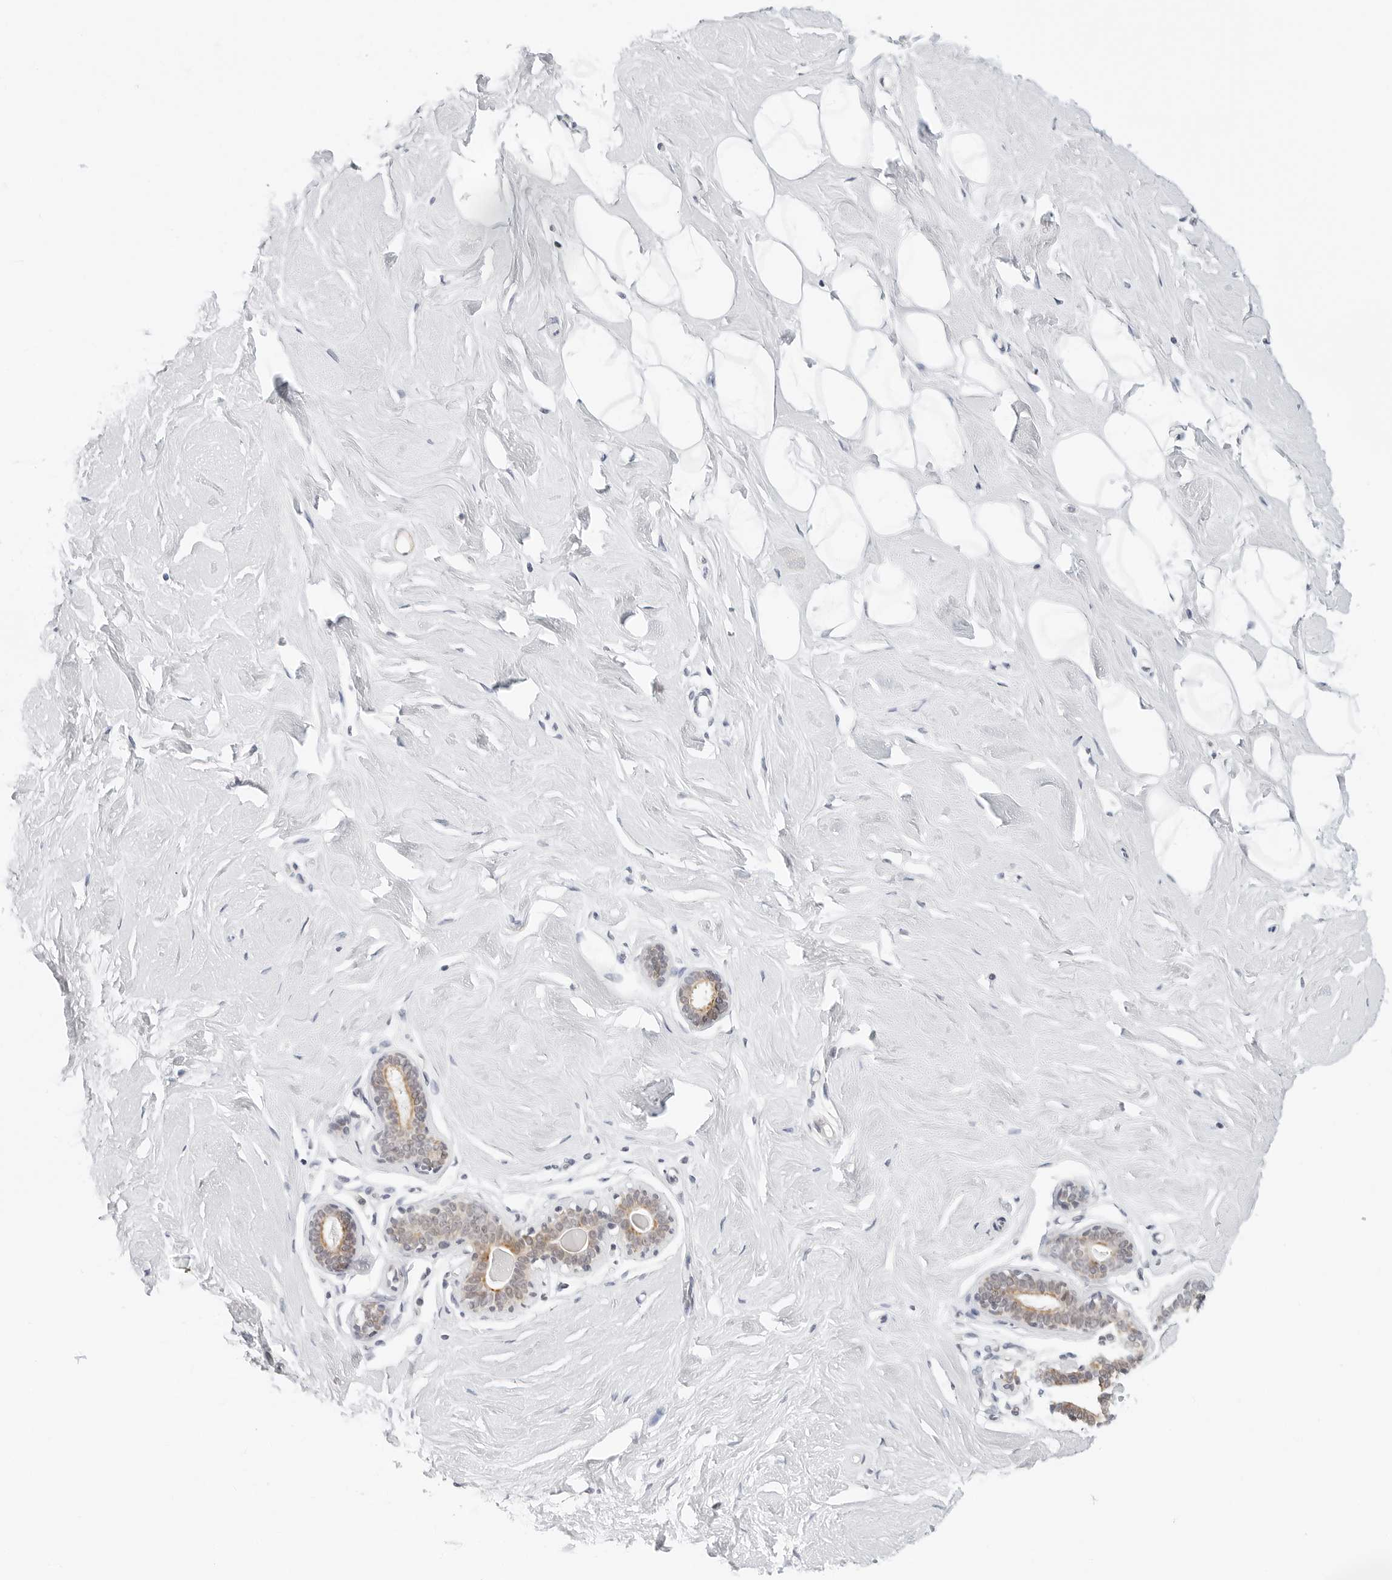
{"staining": {"intensity": "negative", "quantity": "none", "location": "none"}, "tissue": "breast", "cell_type": "Adipocytes", "image_type": "normal", "snomed": [{"axis": "morphology", "description": "Normal tissue, NOS"}, {"axis": "topography", "description": "Breast"}], "caption": "The micrograph demonstrates no significant staining in adipocytes of breast.", "gene": "TSEN2", "patient": {"sex": "female", "age": 23}}